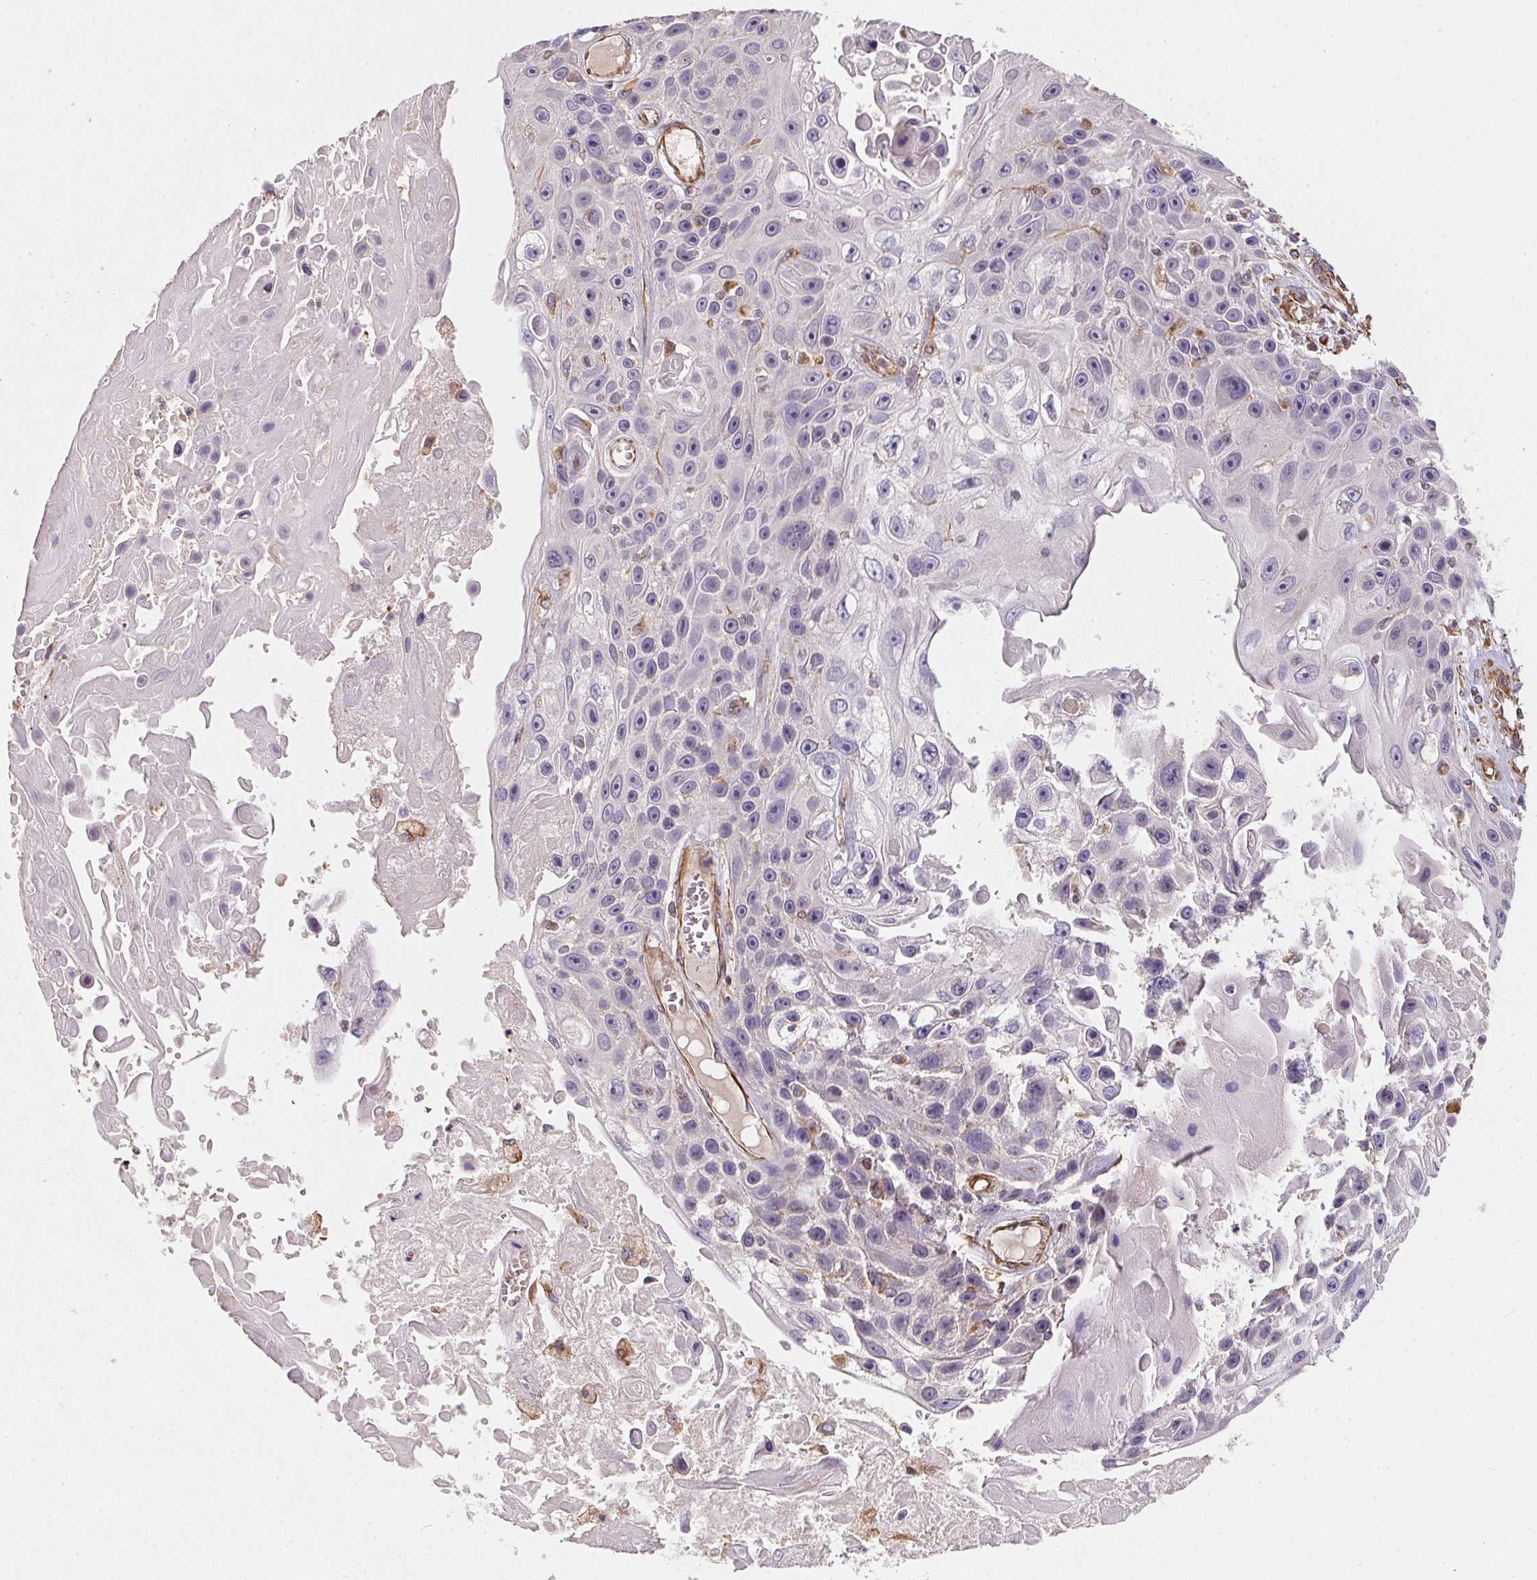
{"staining": {"intensity": "negative", "quantity": "none", "location": "none"}, "tissue": "skin cancer", "cell_type": "Tumor cells", "image_type": "cancer", "snomed": [{"axis": "morphology", "description": "Squamous cell carcinoma, NOS"}, {"axis": "topography", "description": "Skin"}], "caption": "Immunohistochemistry of skin squamous cell carcinoma reveals no positivity in tumor cells.", "gene": "TBKBP1", "patient": {"sex": "male", "age": 82}}